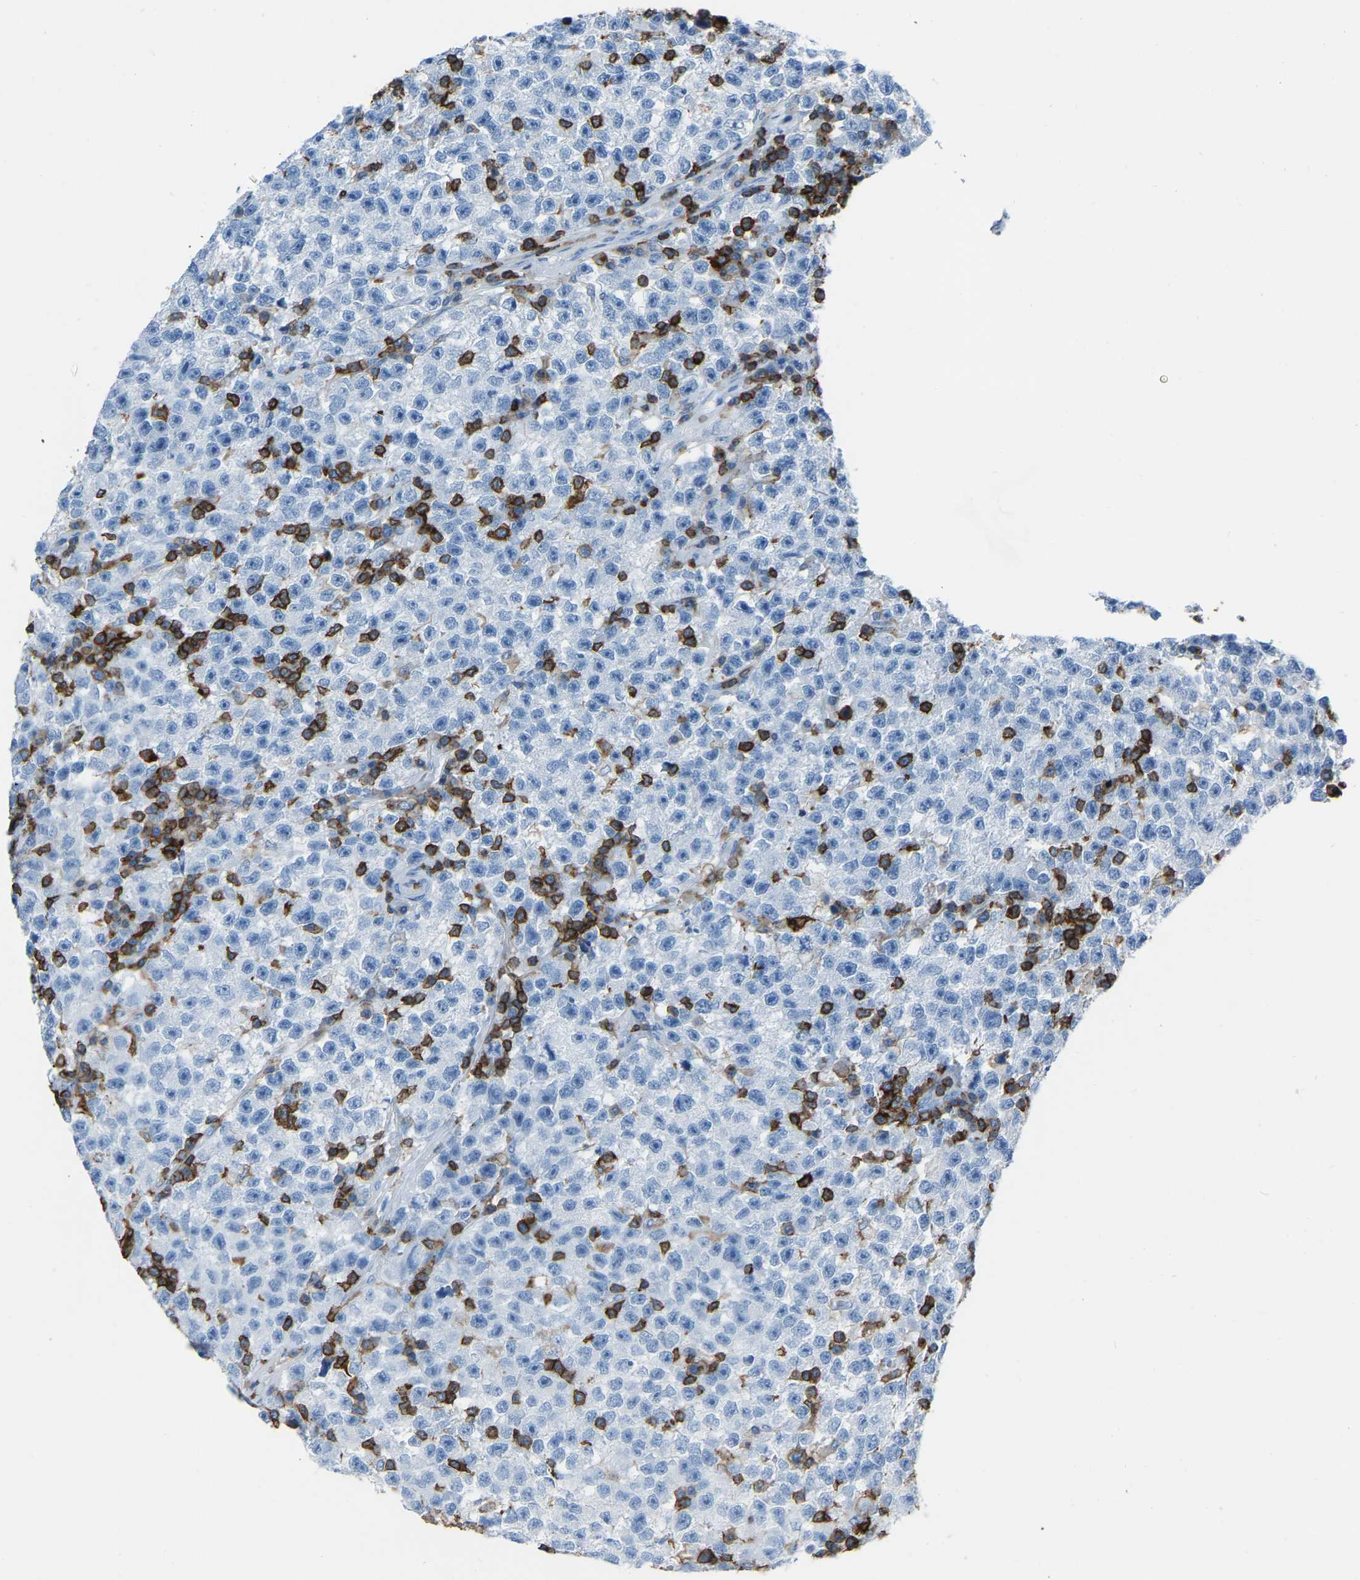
{"staining": {"intensity": "negative", "quantity": "none", "location": "none"}, "tissue": "testis cancer", "cell_type": "Tumor cells", "image_type": "cancer", "snomed": [{"axis": "morphology", "description": "Seminoma, NOS"}, {"axis": "topography", "description": "Testis"}], "caption": "Immunohistochemical staining of seminoma (testis) exhibits no significant expression in tumor cells.", "gene": "LSP1", "patient": {"sex": "male", "age": 22}}